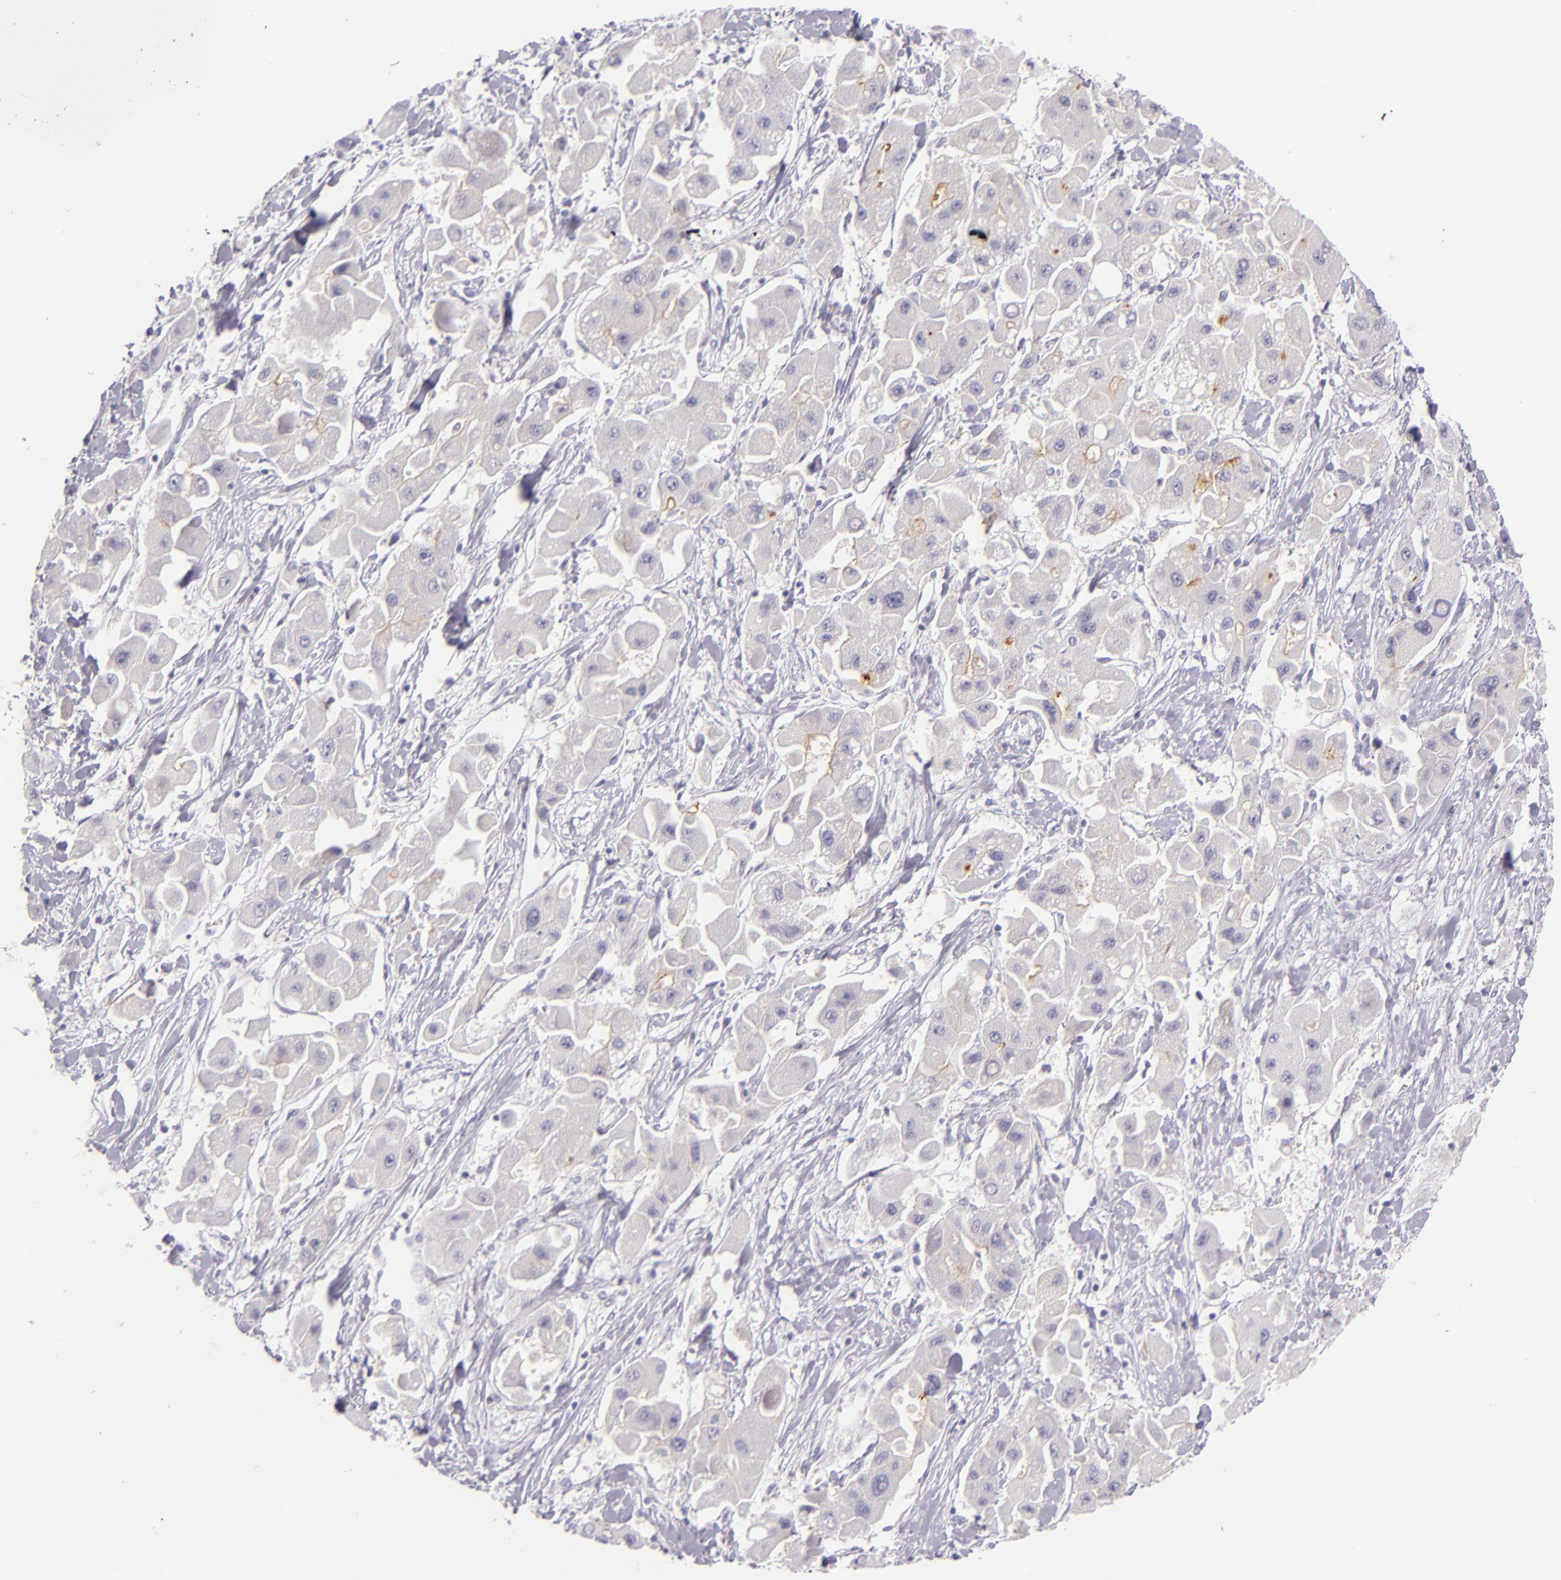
{"staining": {"intensity": "moderate", "quantity": "<25%", "location": "cytoplasmic/membranous"}, "tissue": "liver cancer", "cell_type": "Tumor cells", "image_type": "cancer", "snomed": [{"axis": "morphology", "description": "Carcinoma, Hepatocellular, NOS"}, {"axis": "topography", "description": "Liver"}], "caption": "About <25% of tumor cells in human liver cancer show moderate cytoplasmic/membranous protein positivity as visualized by brown immunohistochemical staining.", "gene": "CEACAM1", "patient": {"sex": "male", "age": 24}}